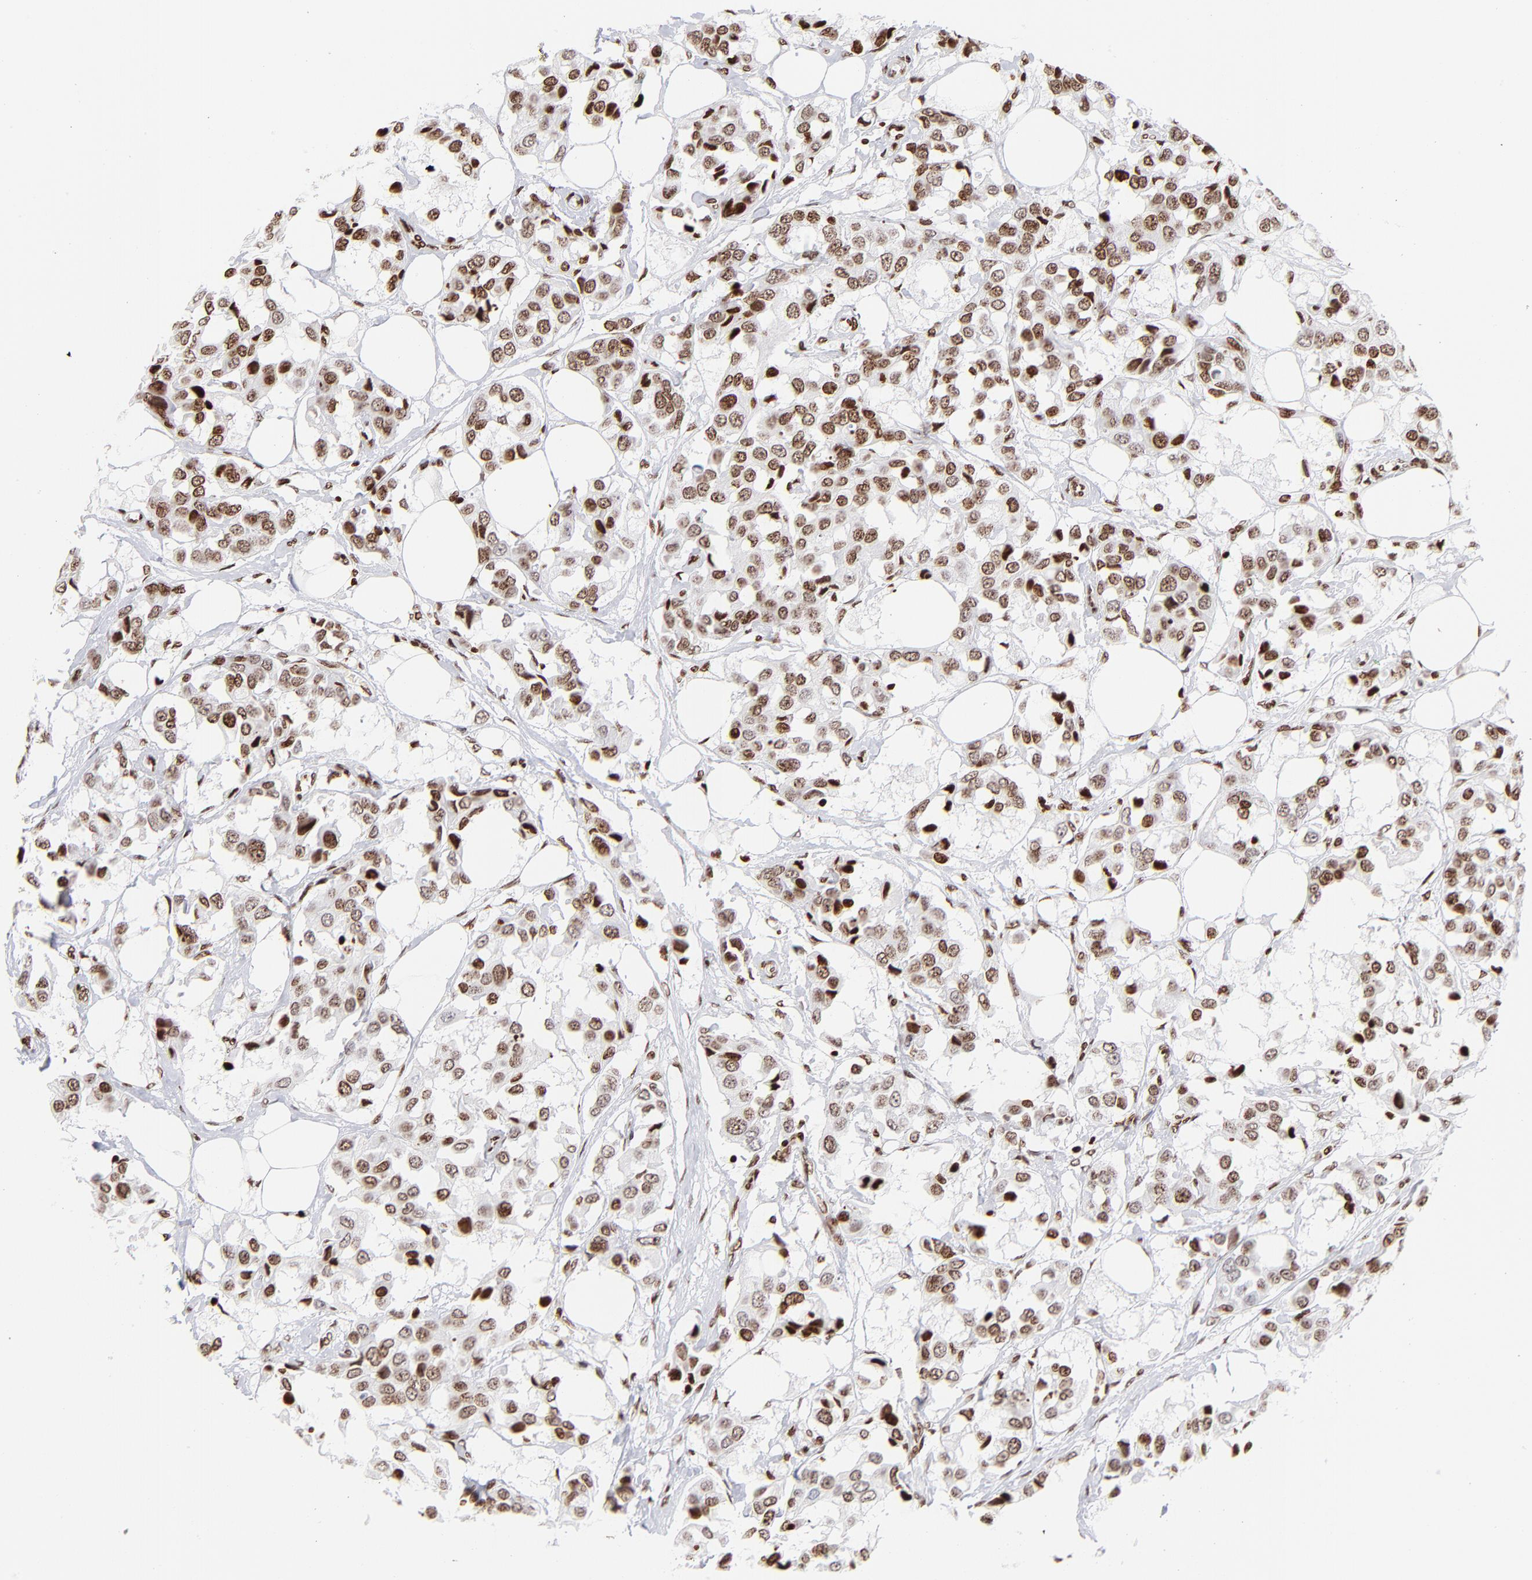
{"staining": {"intensity": "moderate", "quantity": ">75%", "location": "nuclear"}, "tissue": "breast cancer", "cell_type": "Tumor cells", "image_type": "cancer", "snomed": [{"axis": "morphology", "description": "Duct carcinoma"}, {"axis": "topography", "description": "Breast"}], "caption": "This histopathology image demonstrates breast invasive ductal carcinoma stained with immunohistochemistry (IHC) to label a protein in brown. The nuclear of tumor cells show moderate positivity for the protein. Nuclei are counter-stained blue.", "gene": "RTL4", "patient": {"sex": "female", "age": 80}}